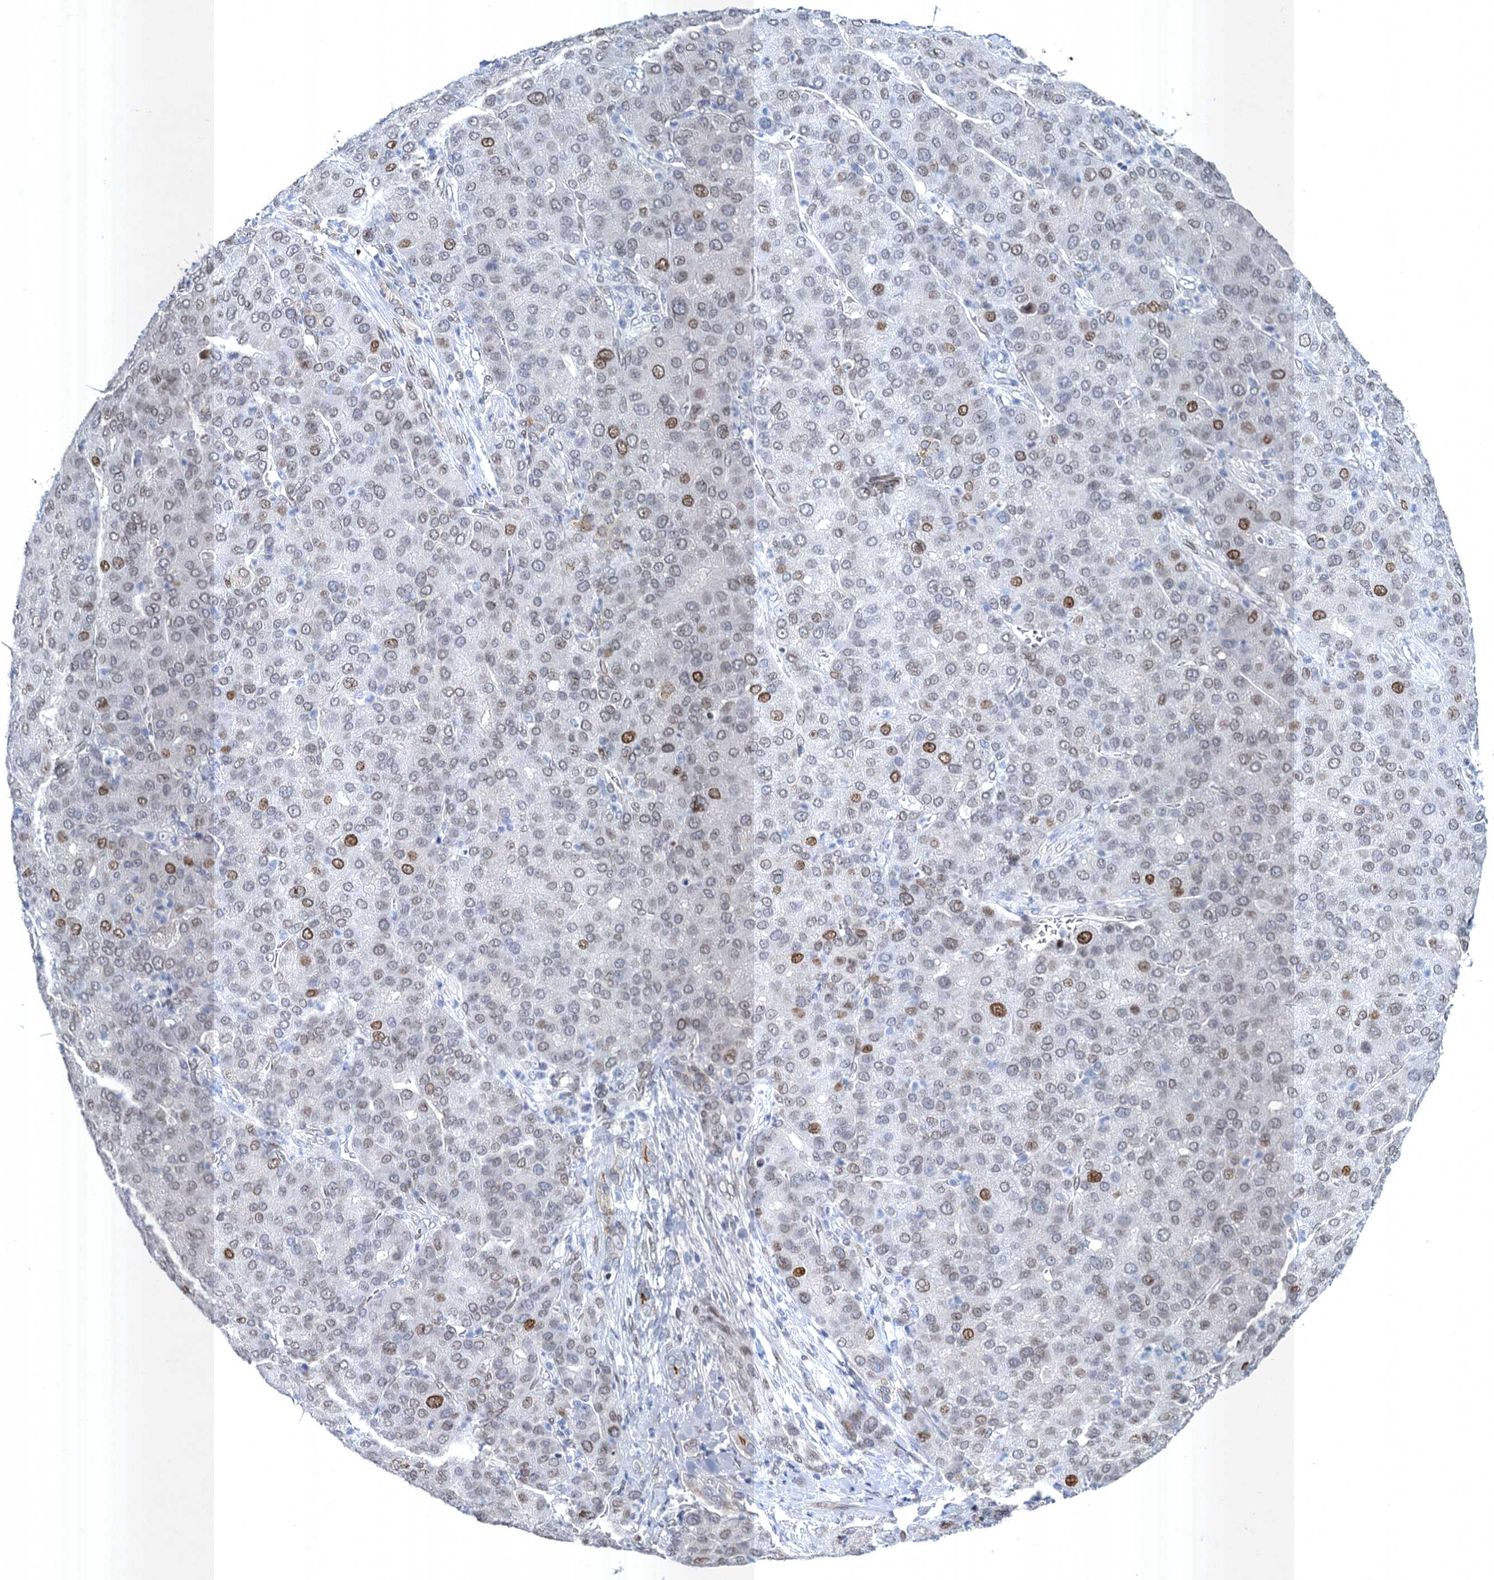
{"staining": {"intensity": "moderate", "quantity": "<25%", "location": "cytoplasmic/membranous,nuclear"}, "tissue": "liver cancer", "cell_type": "Tumor cells", "image_type": "cancer", "snomed": [{"axis": "morphology", "description": "Carcinoma, Hepatocellular, NOS"}, {"axis": "topography", "description": "Liver"}], "caption": "Brown immunohistochemical staining in liver cancer shows moderate cytoplasmic/membranous and nuclear positivity in about <25% of tumor cells.", "gene": "PRSS35", "patient": {"sex": "male", "age": 65}}